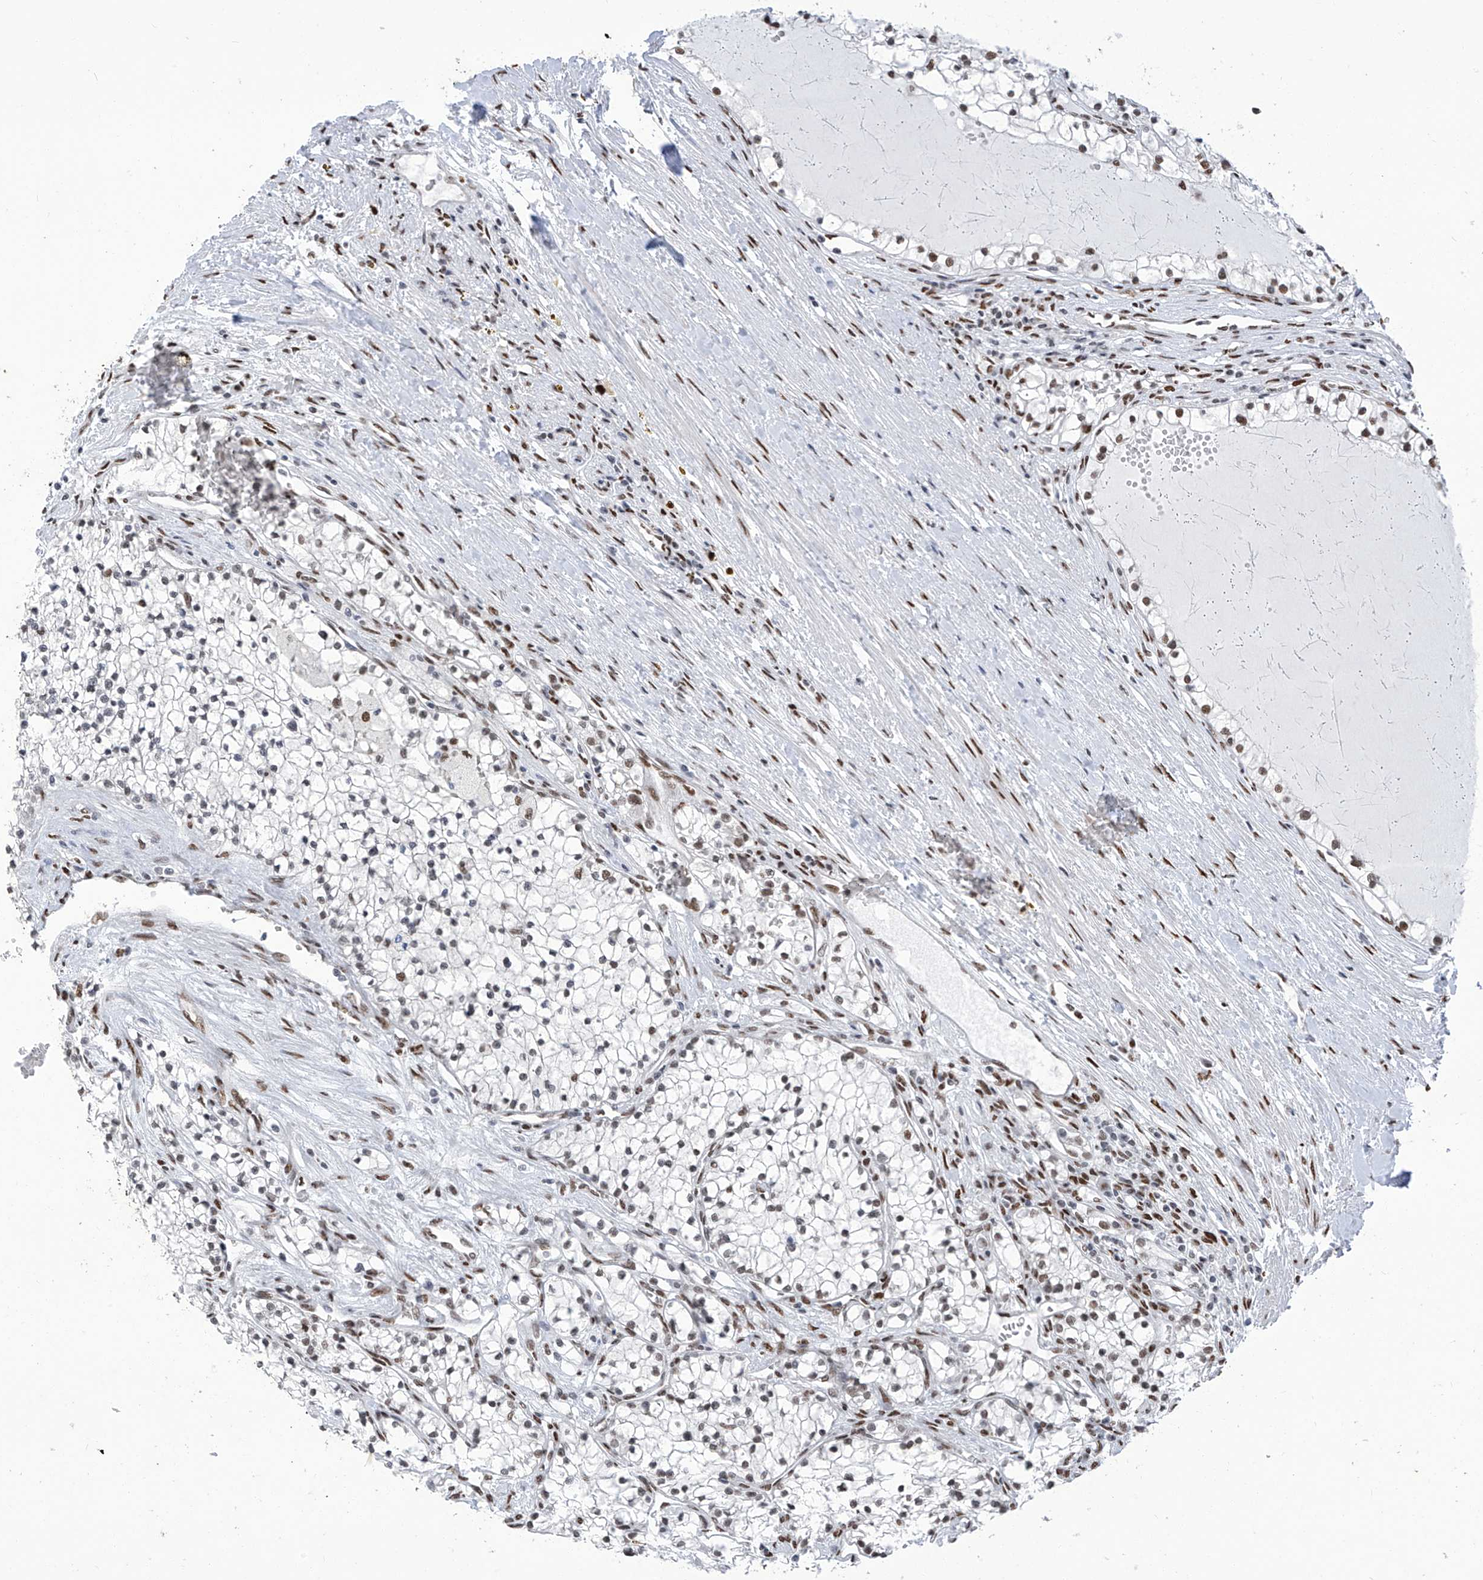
{"staining": {"intensity": "moderate", "quantity": "25%-75%", "location": "nuclear"}, "tissue": "renal cancer", "cell_type": "Tumor cells", "image_type": "cancer", "snomed": [{"axis": "morphology", "description": "Normal tissue, NOS"}, {"axis": "morphology", "description": "Adenocarcinoma, NOS"}, {"axis": "topography", "description": "Kidney"}], "caption": "An immunohistochemistry histopathology image of tumor tissue is shown. Protein staining in brown labels moderate nuclear positivity in adenocarcinoma (renal) within tumor cells.", "gene": "KHSRP", "patient": {"sex": "male", "age": 68}}